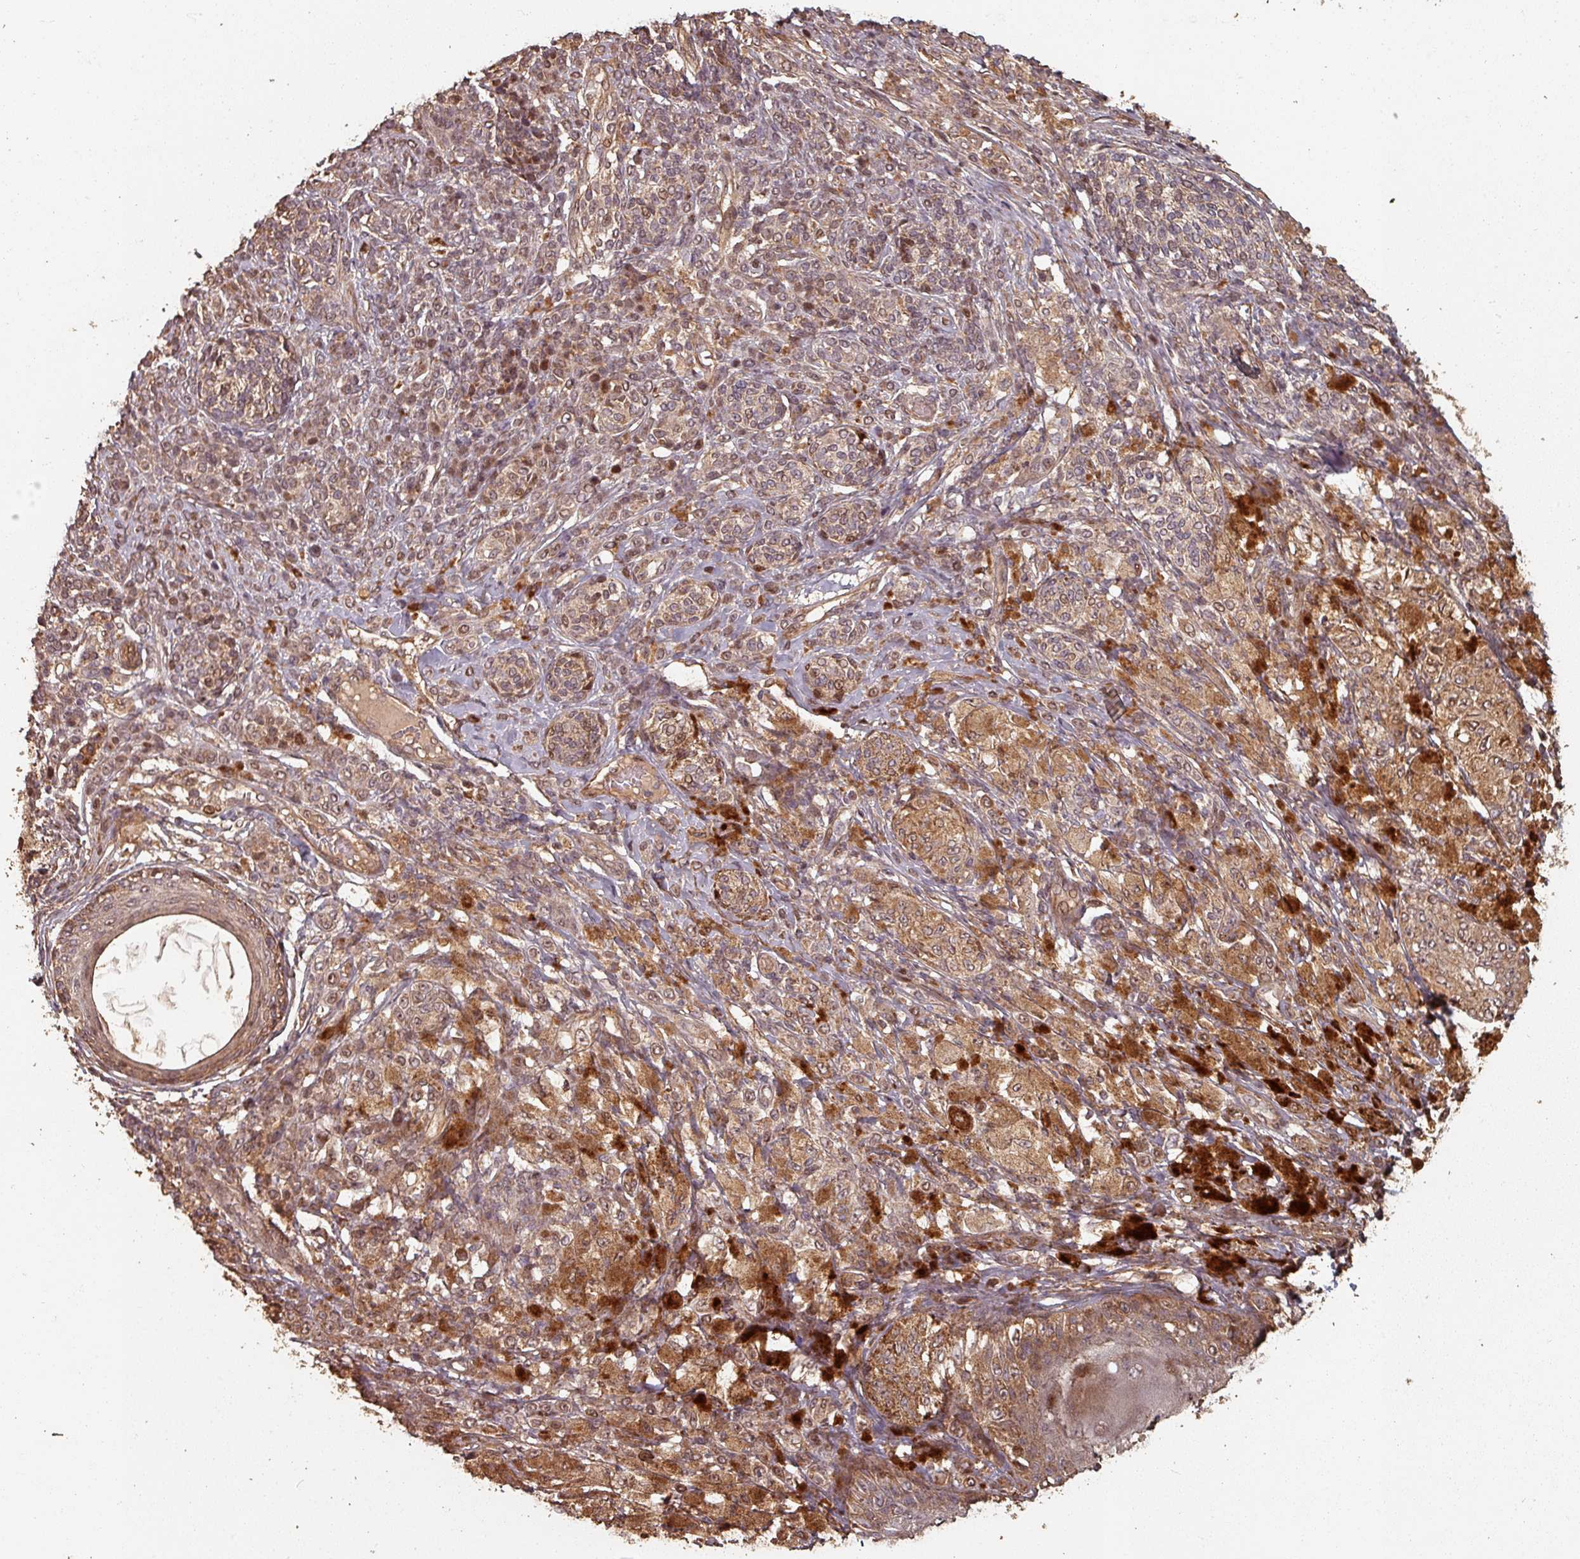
{"staining": {"intensity": "strong", "quantity": ">75%", "location": "cytoplasmic/membranous,nuclear"}, "tissue": "melanoma", "cell_type": "Tumor cells", "image_type": "cancer", "snomed": [{"axis": "morphology", "description": "Malignant melanoma, NOS"}, {"axis": "topography", "description": "Skin"}], "caption": "A photomicrograph of human malignant melanoma stained for a protein exhibits strong cytoplasmic/membranous and nuclear brown staining in tumor cells. (brown staining indicates protein expression, while blue staining denotes nuclei).", "gene": "EID1", "patient": {"sex": "male", "age": 42}}